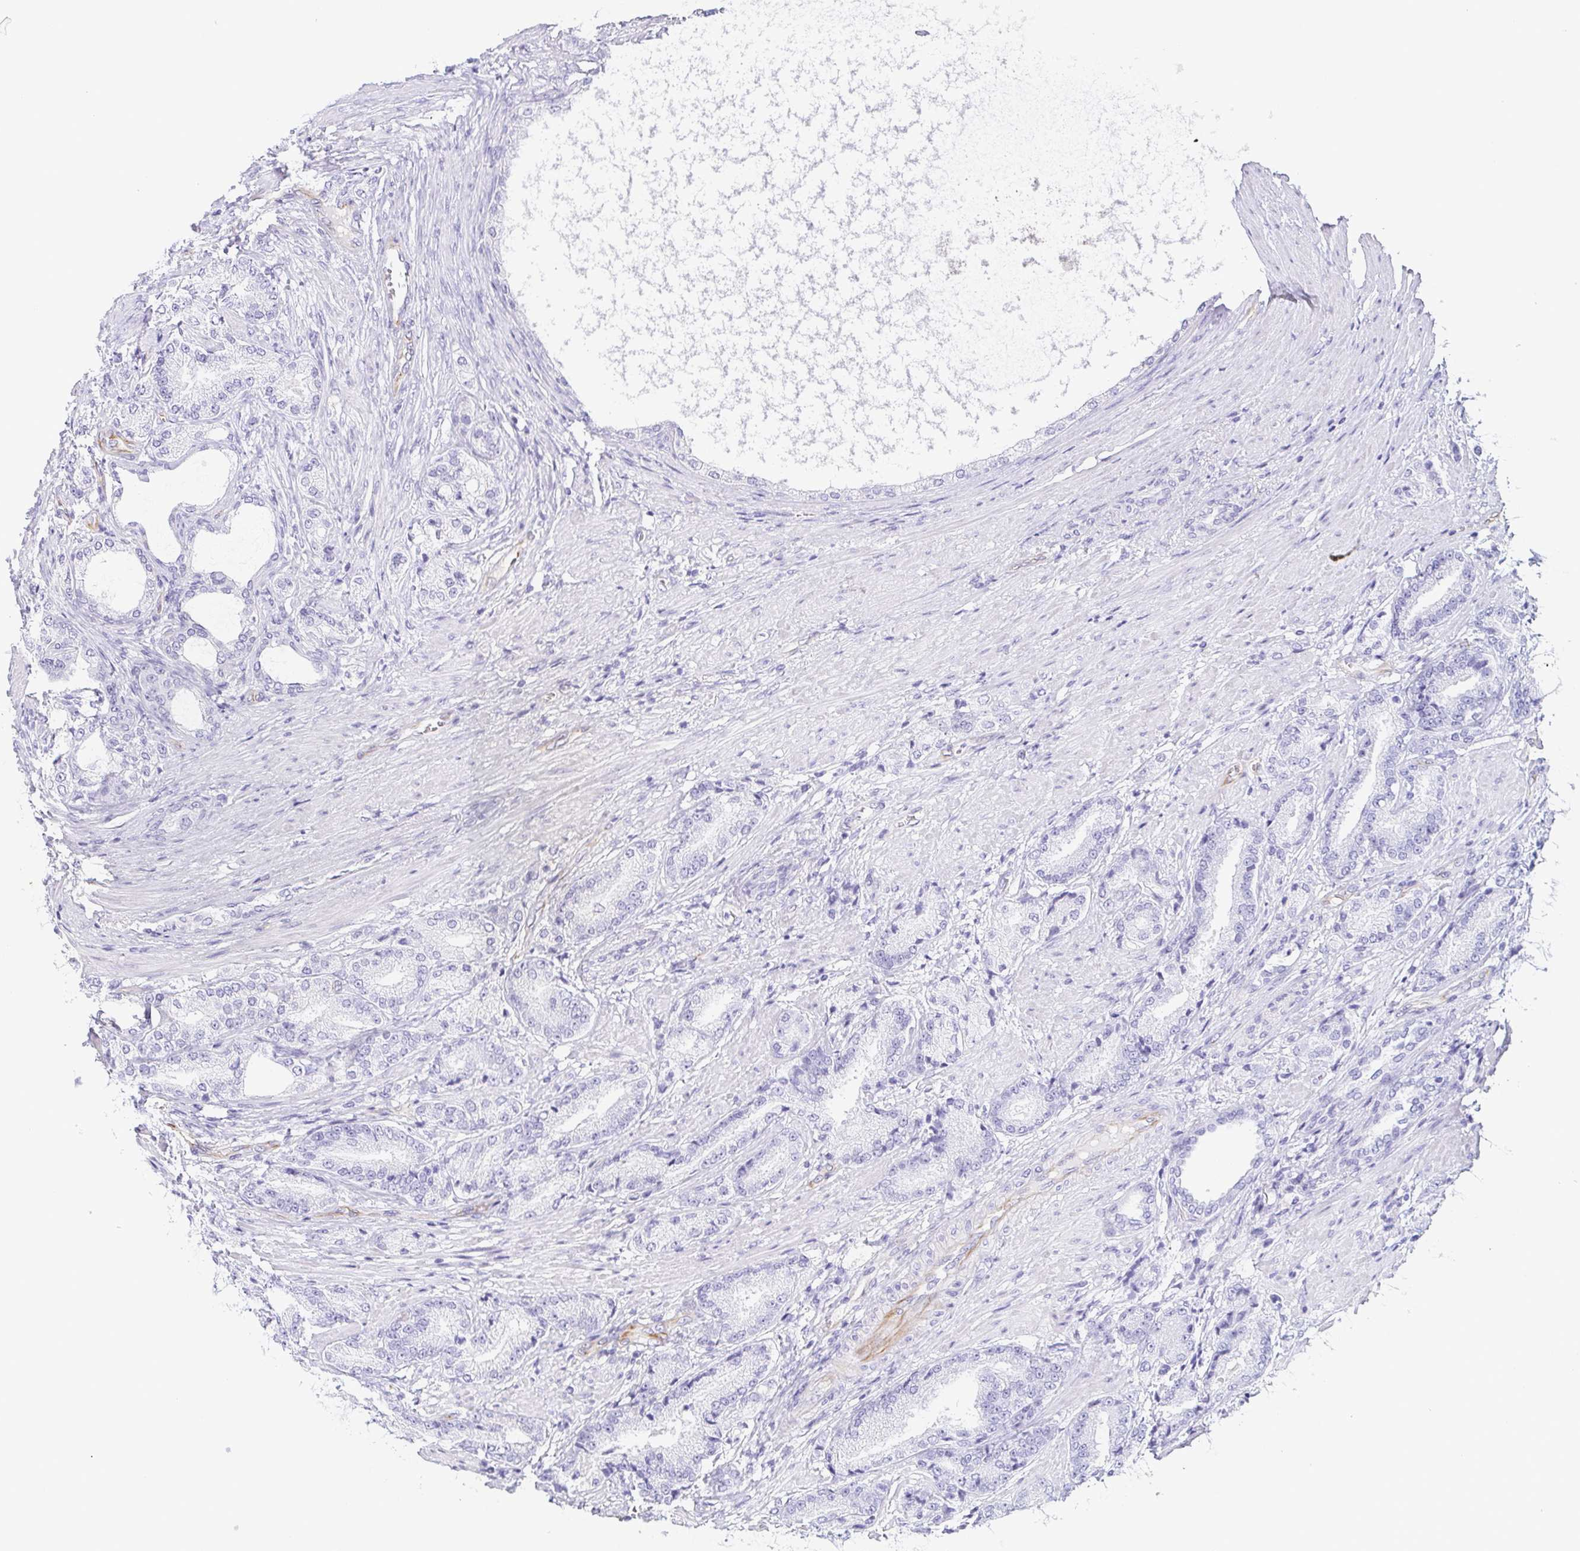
{"staining": {"intensity": "negative", "quantity": "none", "location": "none"}, "tissue": "prostate cancer", "cell_type": "Tumor cells", "image_type": "cancer", "snomed": [{"axis": "morphology", "description": "Adenocarcinoma, High grade"}, {"axis": "topography", "description": "Prostate and seminal vesicle, NOS"}], "caption": "Immunohistochemistry (IHC) photomicrograph of neoplastic tissue: human high-grade adenocarcinoma (prostate) stained with DAB reveals no significant protein staining in tumor cells. Brightfield microscopy of immunohistochemistry (IHC) stained with DAB (3,3'-diaminobenzidine) (brown) and hematoxylin (blue), captured at high magnification.", "gene": "COL17A1", "patient": {"sex": "male", "age": 61}}